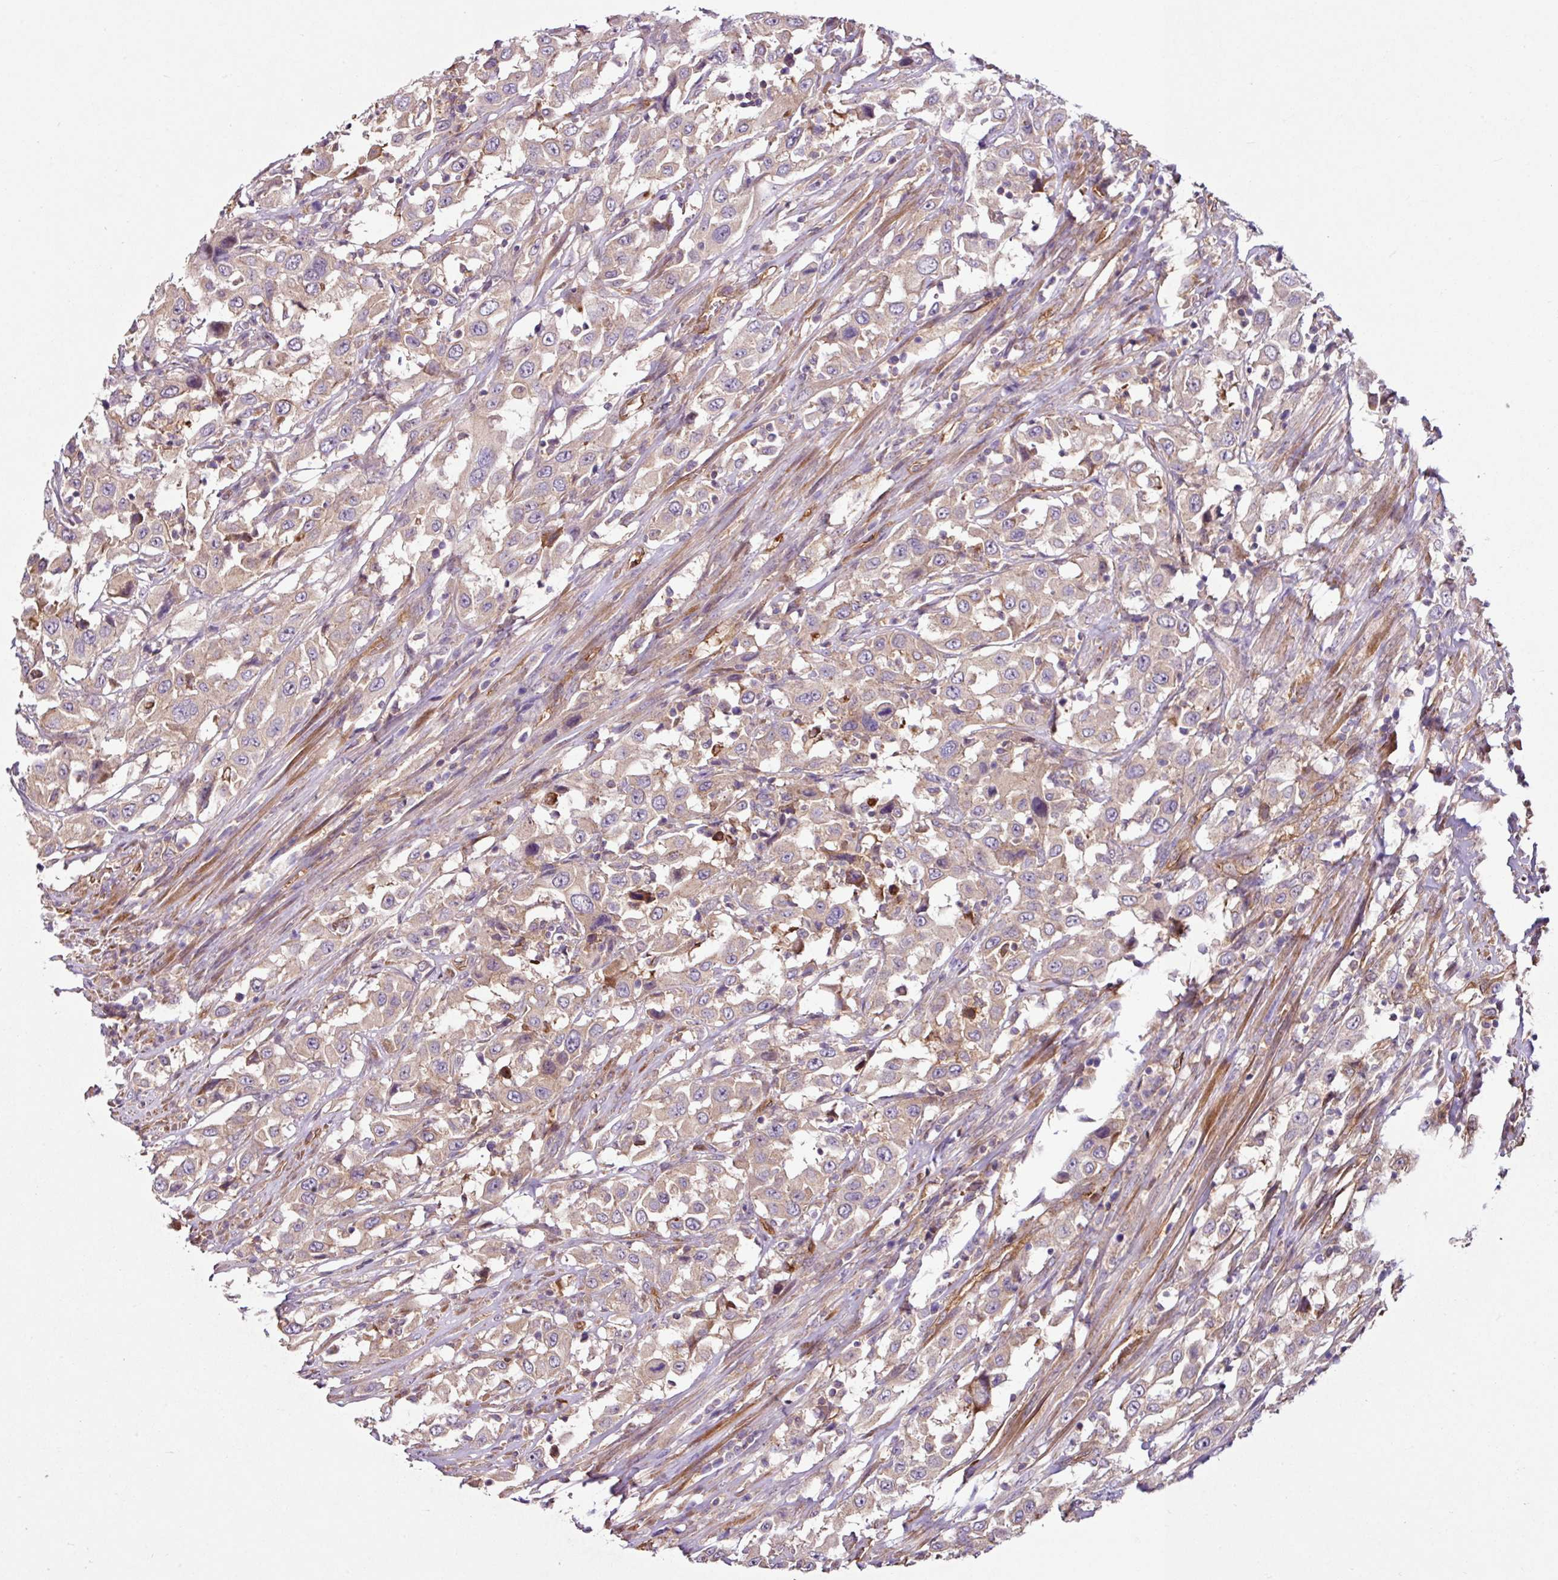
{"staining": {"intensity": "weak", "quantity": "<25%", "location": "cytoplasmic/membranous"}, "tissue": "urothelial cancer", "cell_type": "Tumor cells", "image_type": "cancer", "snomed": [{"axis": "morphology", "description": "Urothelial carcinoma, High grade"}, {"axis": "topography", "description": "Urinary bladder"}], "caption": "High magnification brightfield microscopy of high-grade urothelial carcinoma stained with DAB (brown) and counterstained with hematoxylin (blue): tumor cells show no significant staining.", "gene": "ZNF106", "patient": {"sex": "male", "age": 61}}